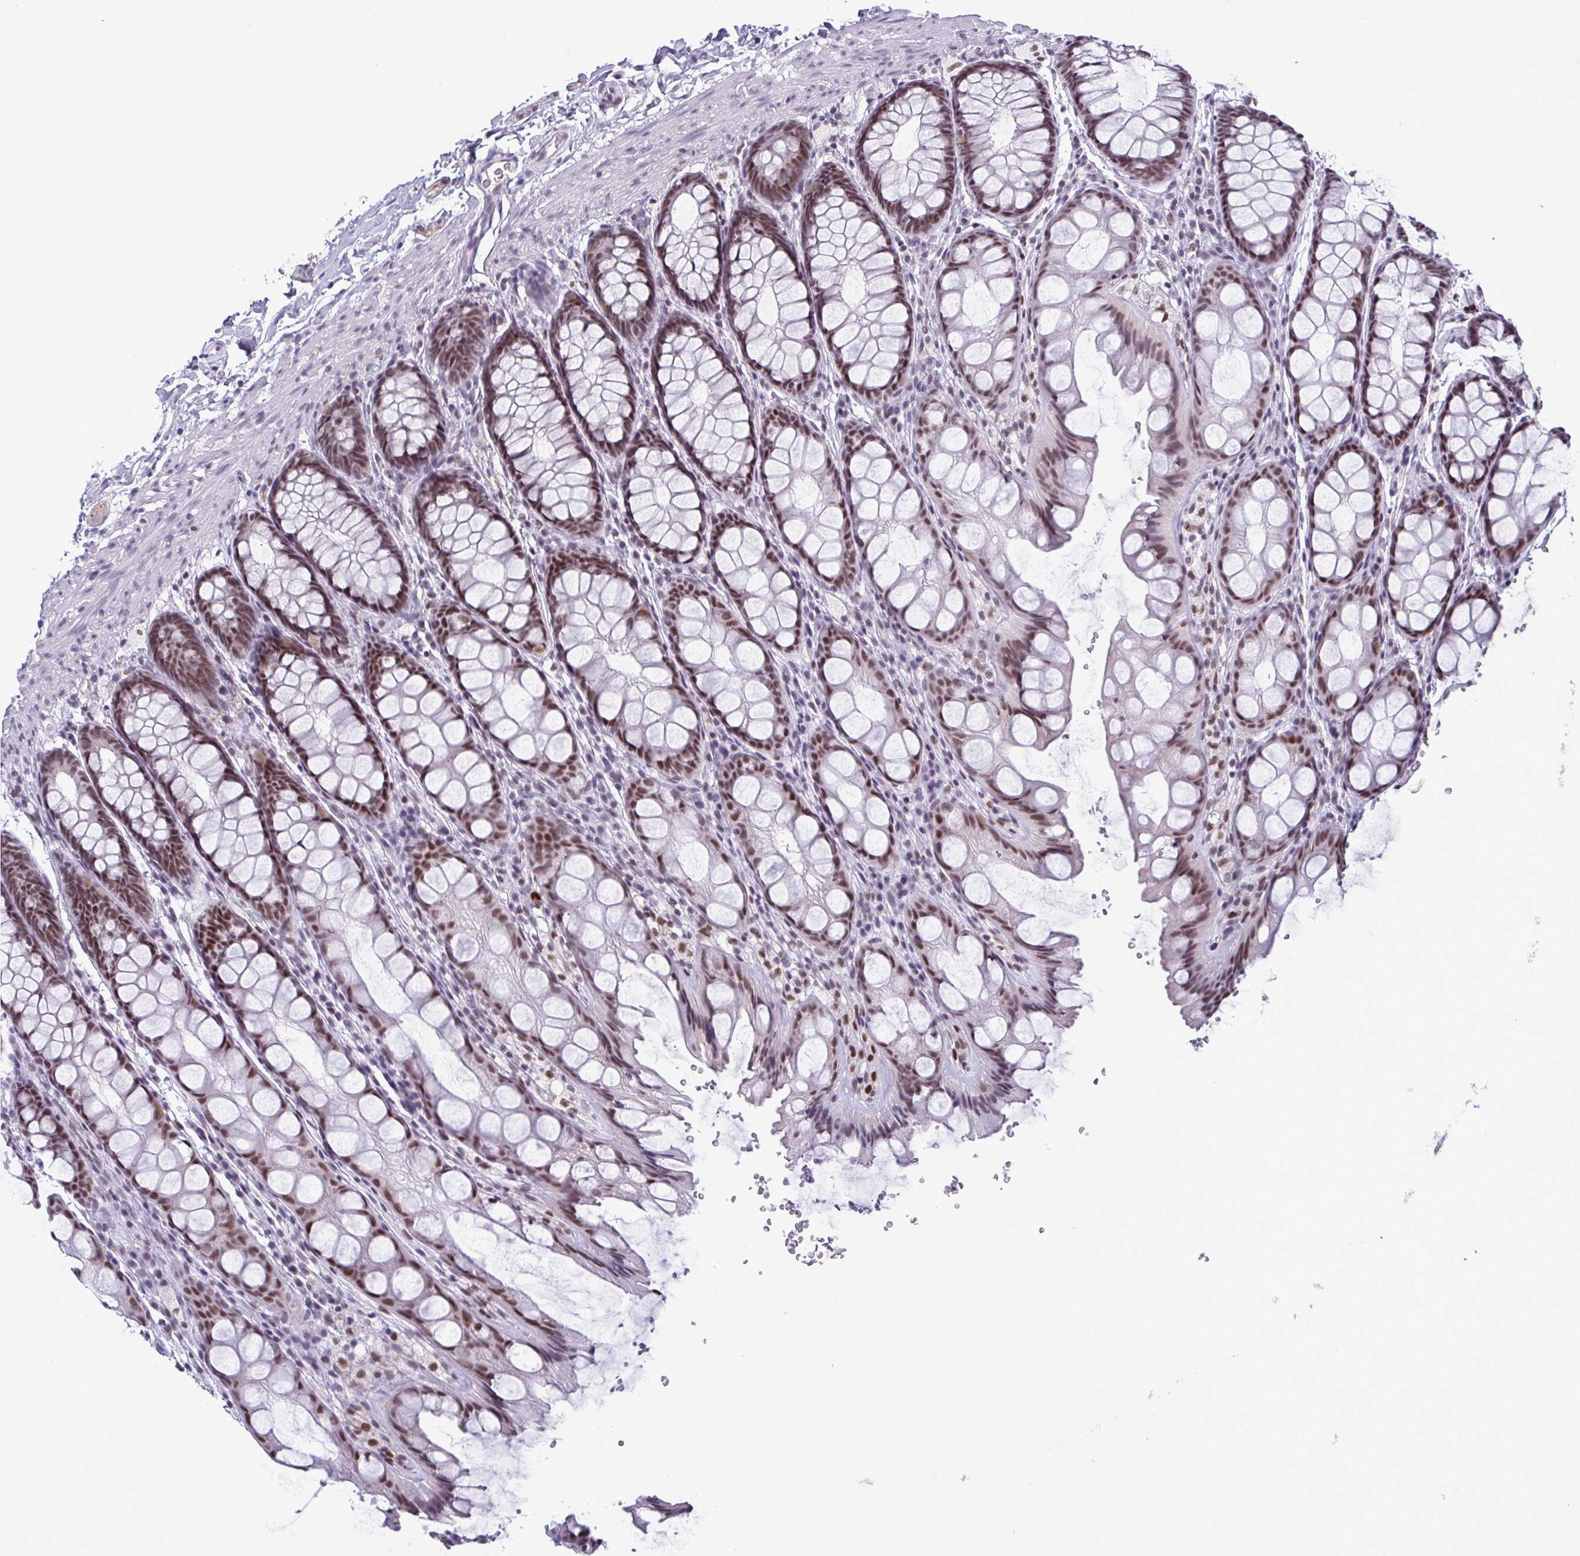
{"staining": {"intensity": "negative", "quantity": "none", "location": "none"}, "tissue": "colon", "cell_type": "Endothelial cells", "image_type": "normal", "snomed": [{"axis": "morphology", "description": "Normal tissue, NOS"}, {"axis": "topography", "description": "Colon"}], "caption": "A high-resolution photomicrograph shows IHC staining of unremarkable colon, which demonstrates no significant positivity in endothelial cells. Nuclei are stained in blue.", "gene": "RBM7", "patient": {"sex": "male", "age": 47}}